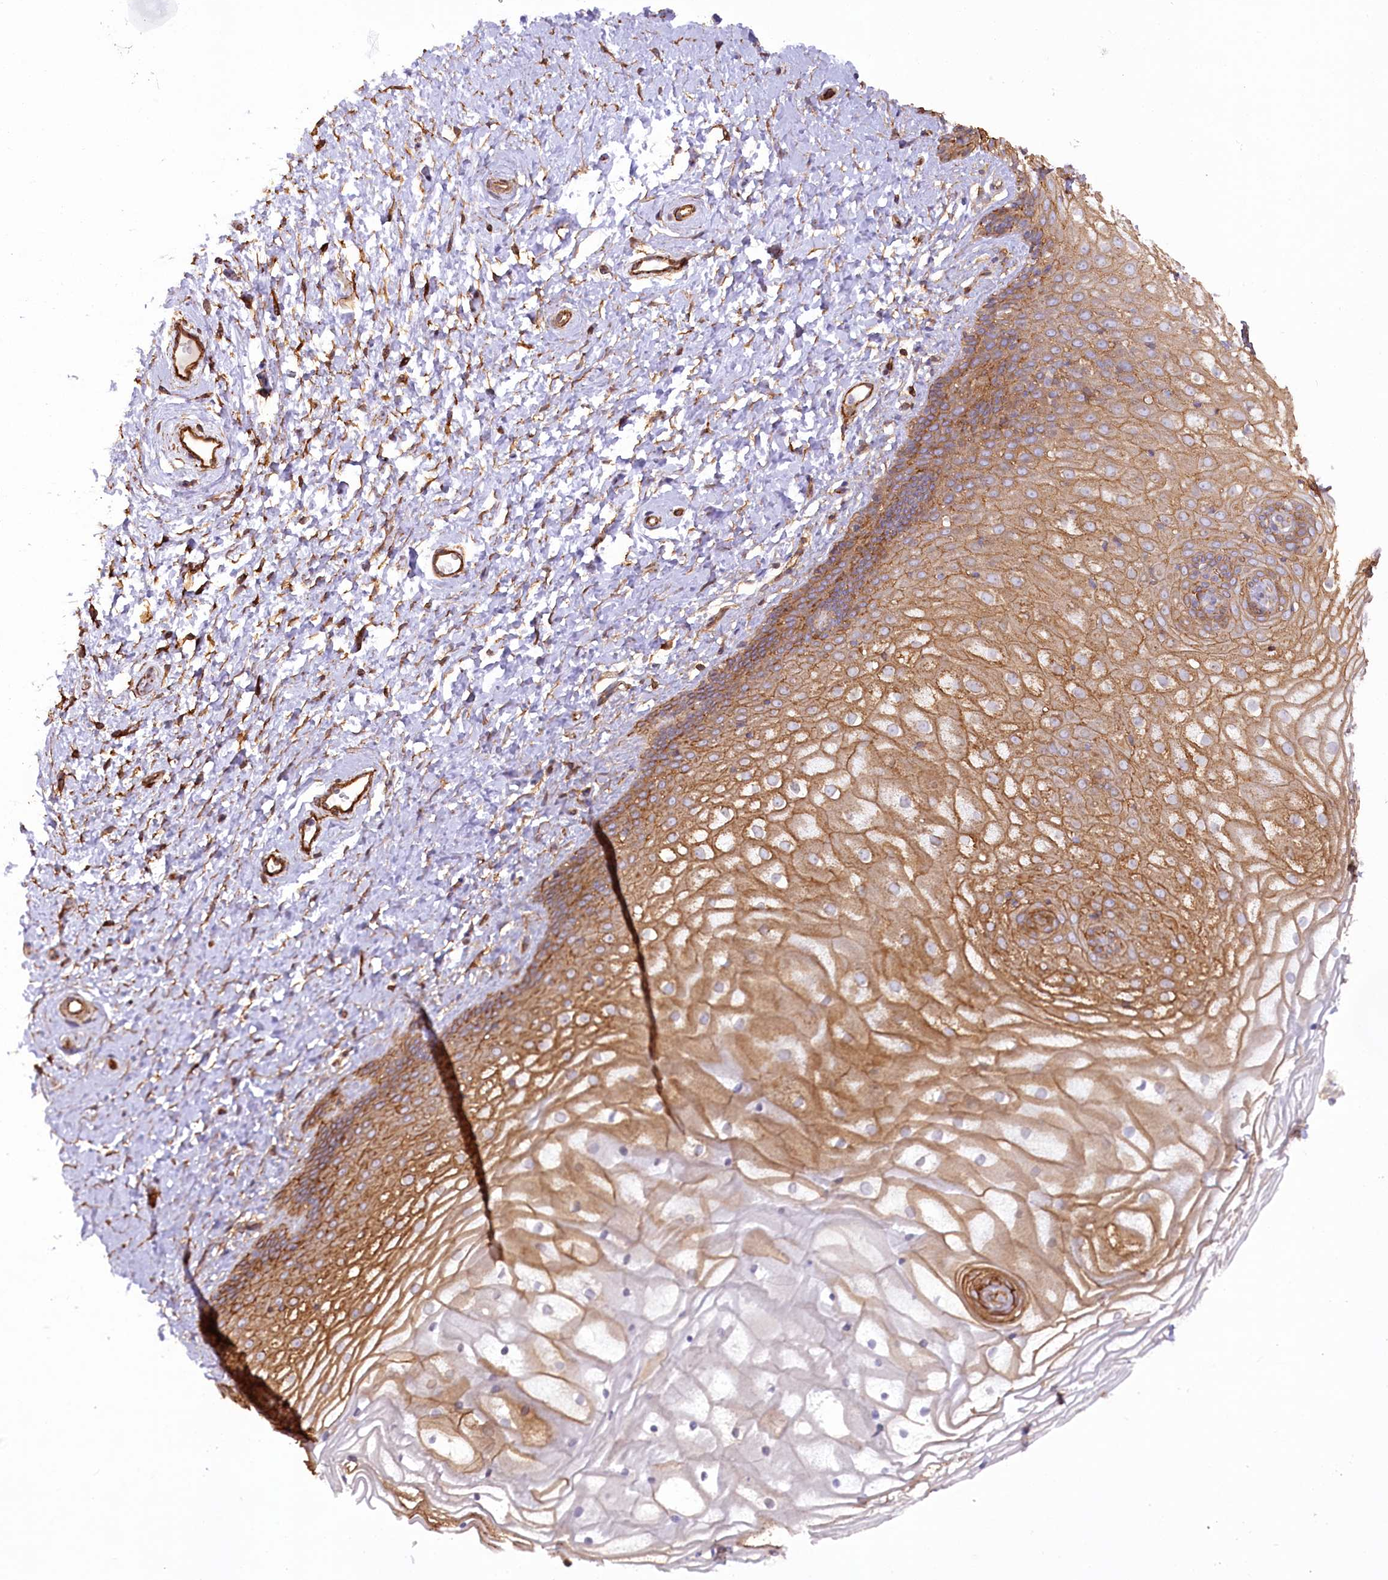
{"staining": {"intensity": "strong", "quantity": ">75%", "location": "cytoplasmic/membranous"}, "tissue": "vagina", "cell_type": "Squamous epithelial cells", "image_type": "normal", "snomed": [{"axis": "morphology", "description": "Normal tissue, NOS"}, {"axis": "topography", "description": "Vagina"}, {"axis": "topography", "description": "Cervix"}], "caption": "Human vagina stained with a brown dye exhibits strong cytoplasmic/membranous positive staining in approximately >75% of squamous epithelial cells.", "gene": "SYNPO2", "patient": {"sex": "female", "age": 40}}